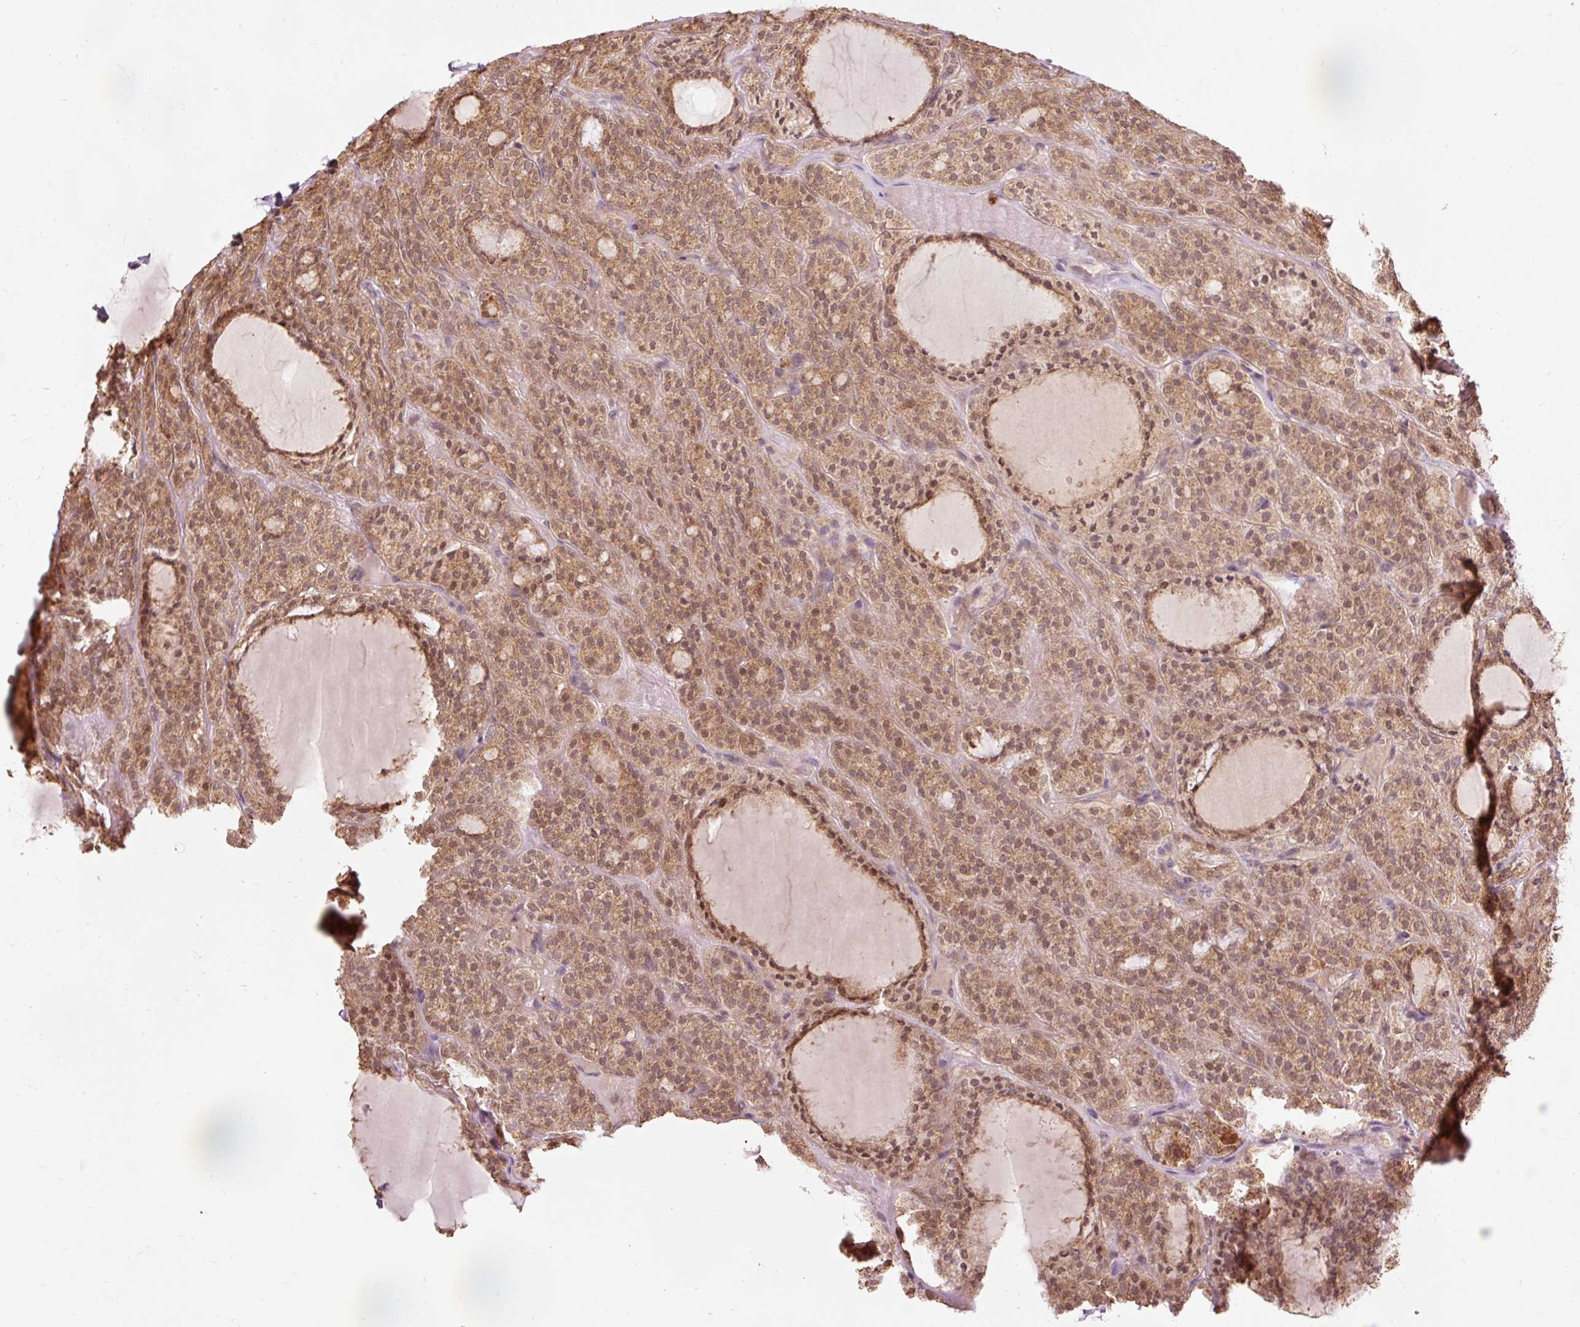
{"staining": {"intensity": "moderate", "quantity": ">75%", "location": "cytoplasmic/membranous,nuclear"}, "tissue": "thyroid cancer", "cell_type": "Tumor cells", "image_type": "cancer", "snomed": [{"axis": "morphology", "description": "Follicular adenoma carcinoma, NOS"}, {"axis": "topography", "description": "Thyroid gland"}], "caption": "This image shows thyroid follicular adenoma carcinoma stained with immunohistochemistry (IHC) to label a protein in brown. The cytoplasmic/membranous and nuclear of tumor cells show moderate positivity for the protein. Nuclei are counter-stained blue.", "gene": "PRDX5", "patient": {"sex": "female", "age": 63}}